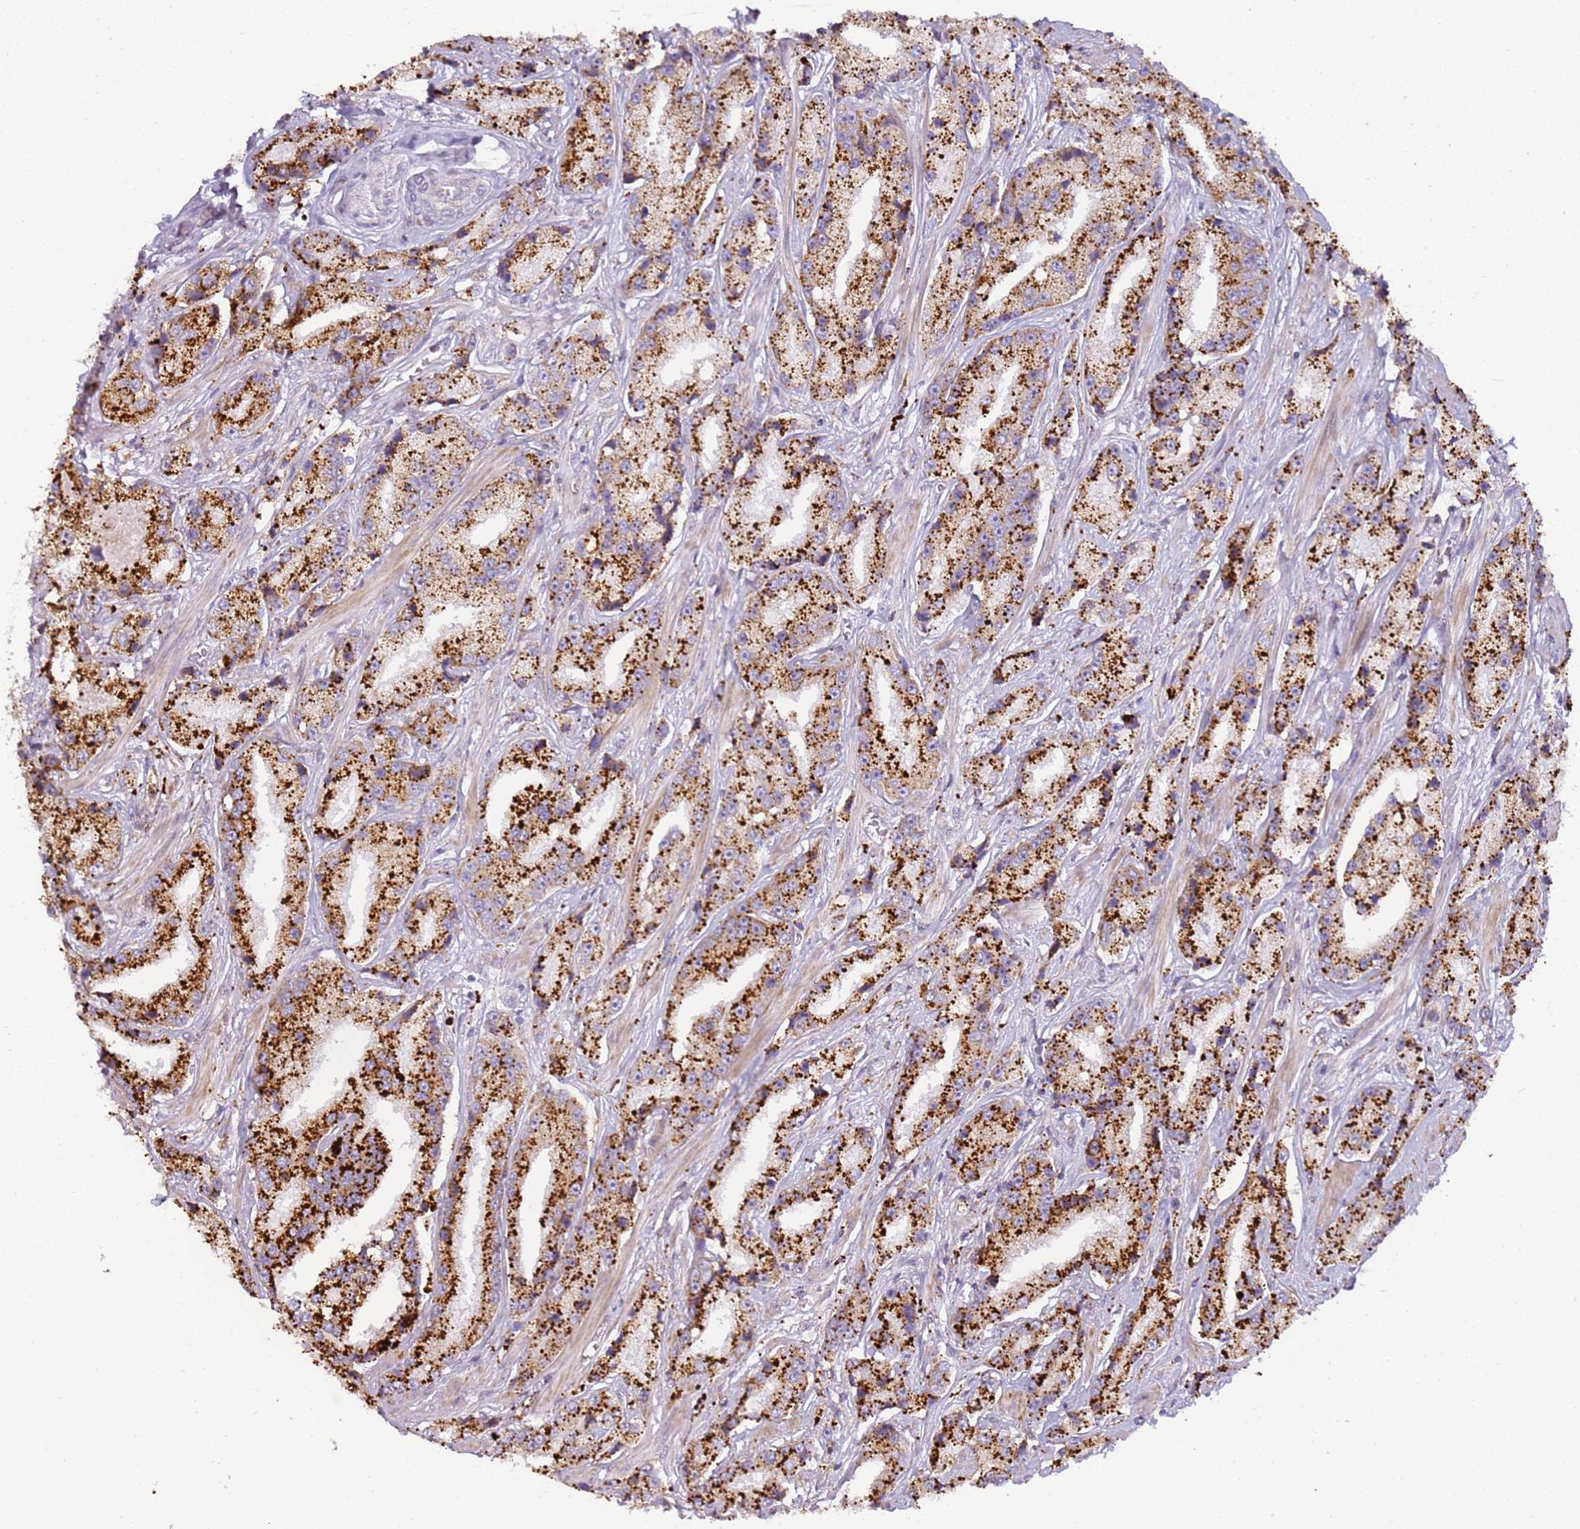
{"staining": {"intensity": "strong", "quantity": ">75%", "location": "cytoplasmic/membranous"}, "tissue": "prostate cancer", "cell_type": "Tumor cells", "image_type": "cancer", "snomed": [{"axis": "morphology", "description": "Adenocarcinoma, High grade"}, {"axis": "topography", "description": "Prostate"}], "caption": "This image shows immunohistochemistry (IHC) staining of prostate cancer (high-grade adenocarcinoma), with high strong cytoplasmic/membranous expression in approximately >75% of tumor cells.", "gene": "GRAP", "patient": {"sex": "male", "age": 74}}